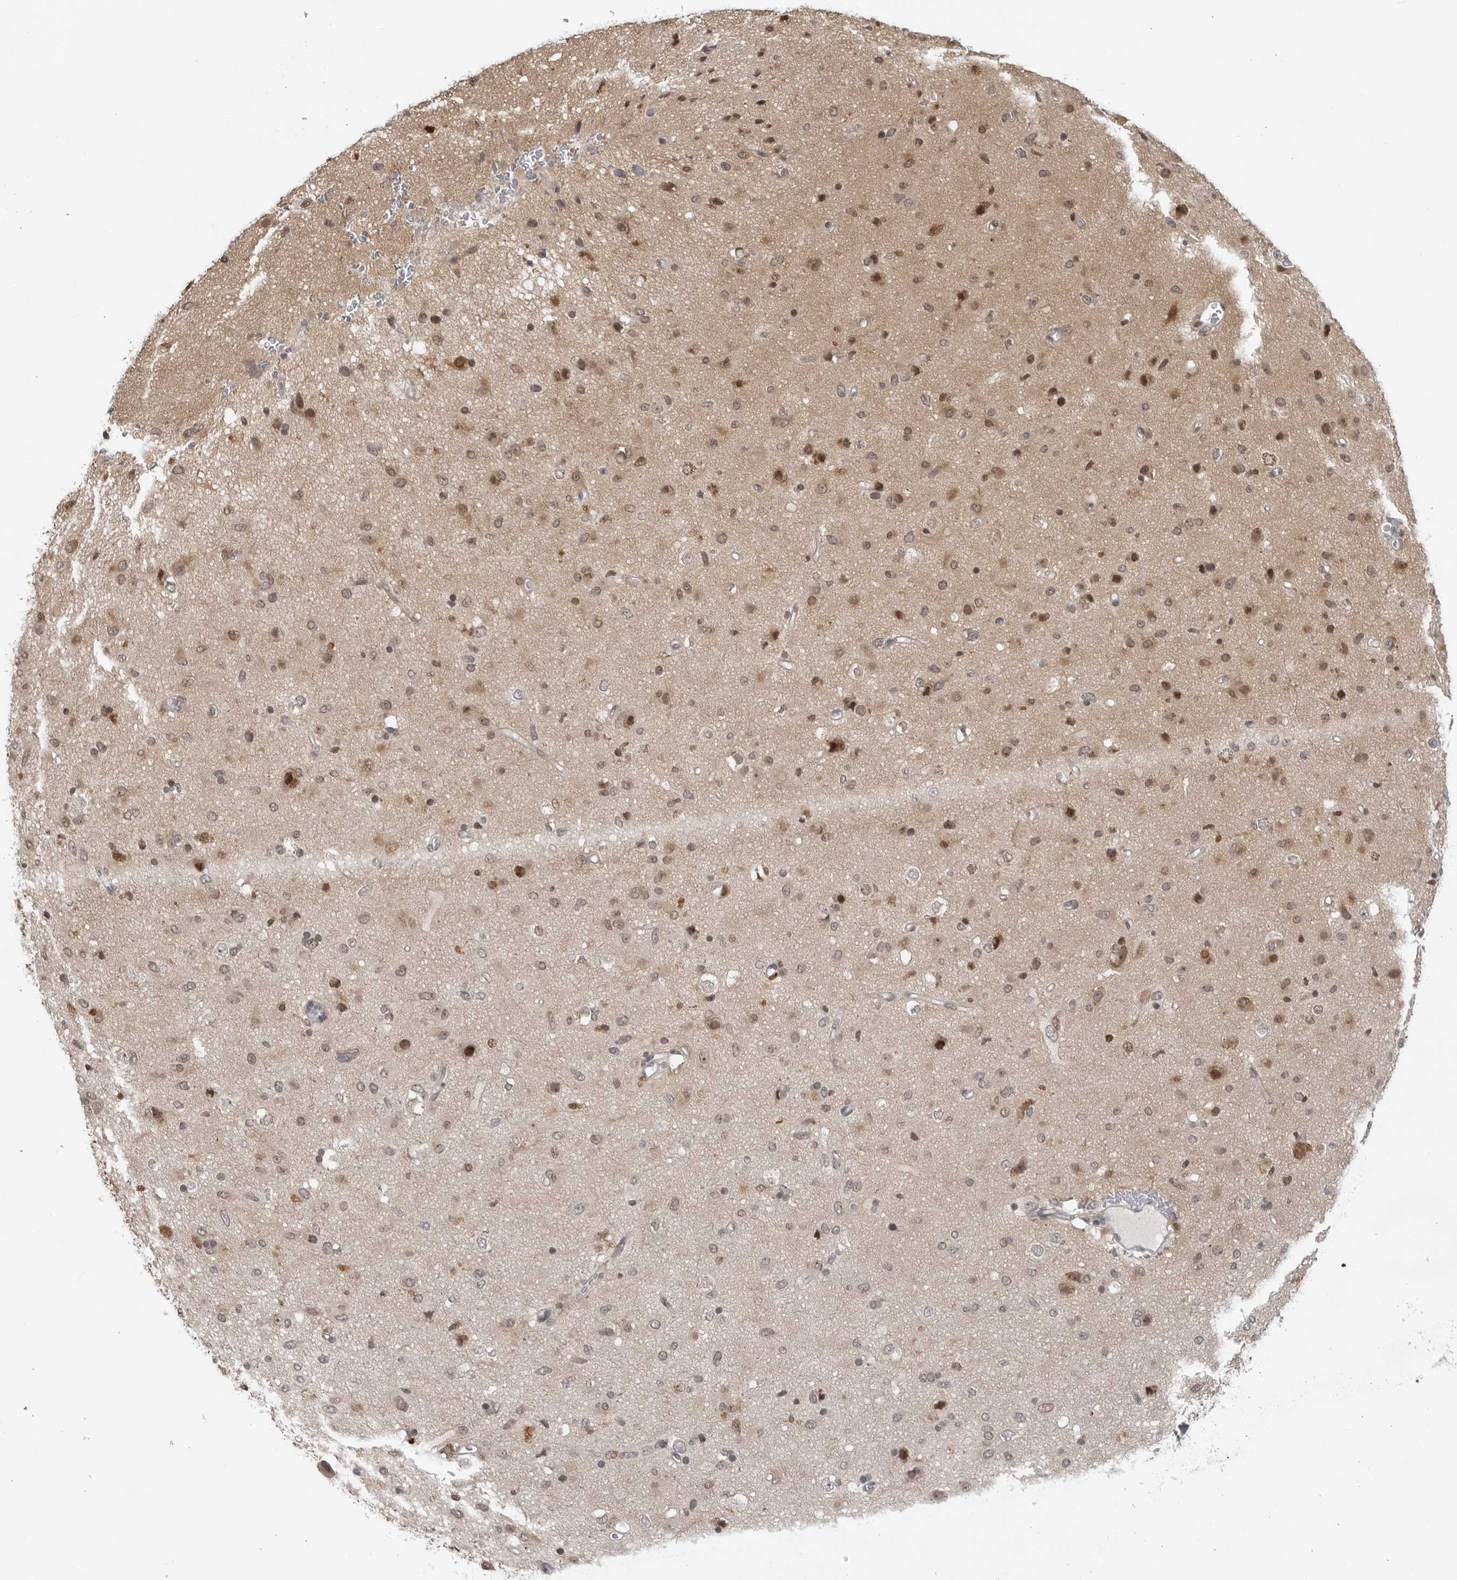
{"staining": {"intensity": "moderate", "quantity": "25%-75%", "location": "cytoplasmic/membranous,nuclear"}, "tissue": "glioma", "cell_type": "Tumor cells", "image_type": "cancer", "snomed": [{"axis": "morphology", "description": "Glioma, malignant, Low grade"}, {"axis": "topography", "description": "Brain"}], "caption": "A histopathology image of glioma stained for a protein shows moderate cytoplasmic/membranous and nuclear brown staining in tumor cells. The protein of interest is stained brown, and the nuclei are stained in blue (DAB (3,3'-diaminobenzidine) IHC with brightfield microscopy, high magnification).", "gene": "MAF", "patient": {"sex": "male", "age": 77}}